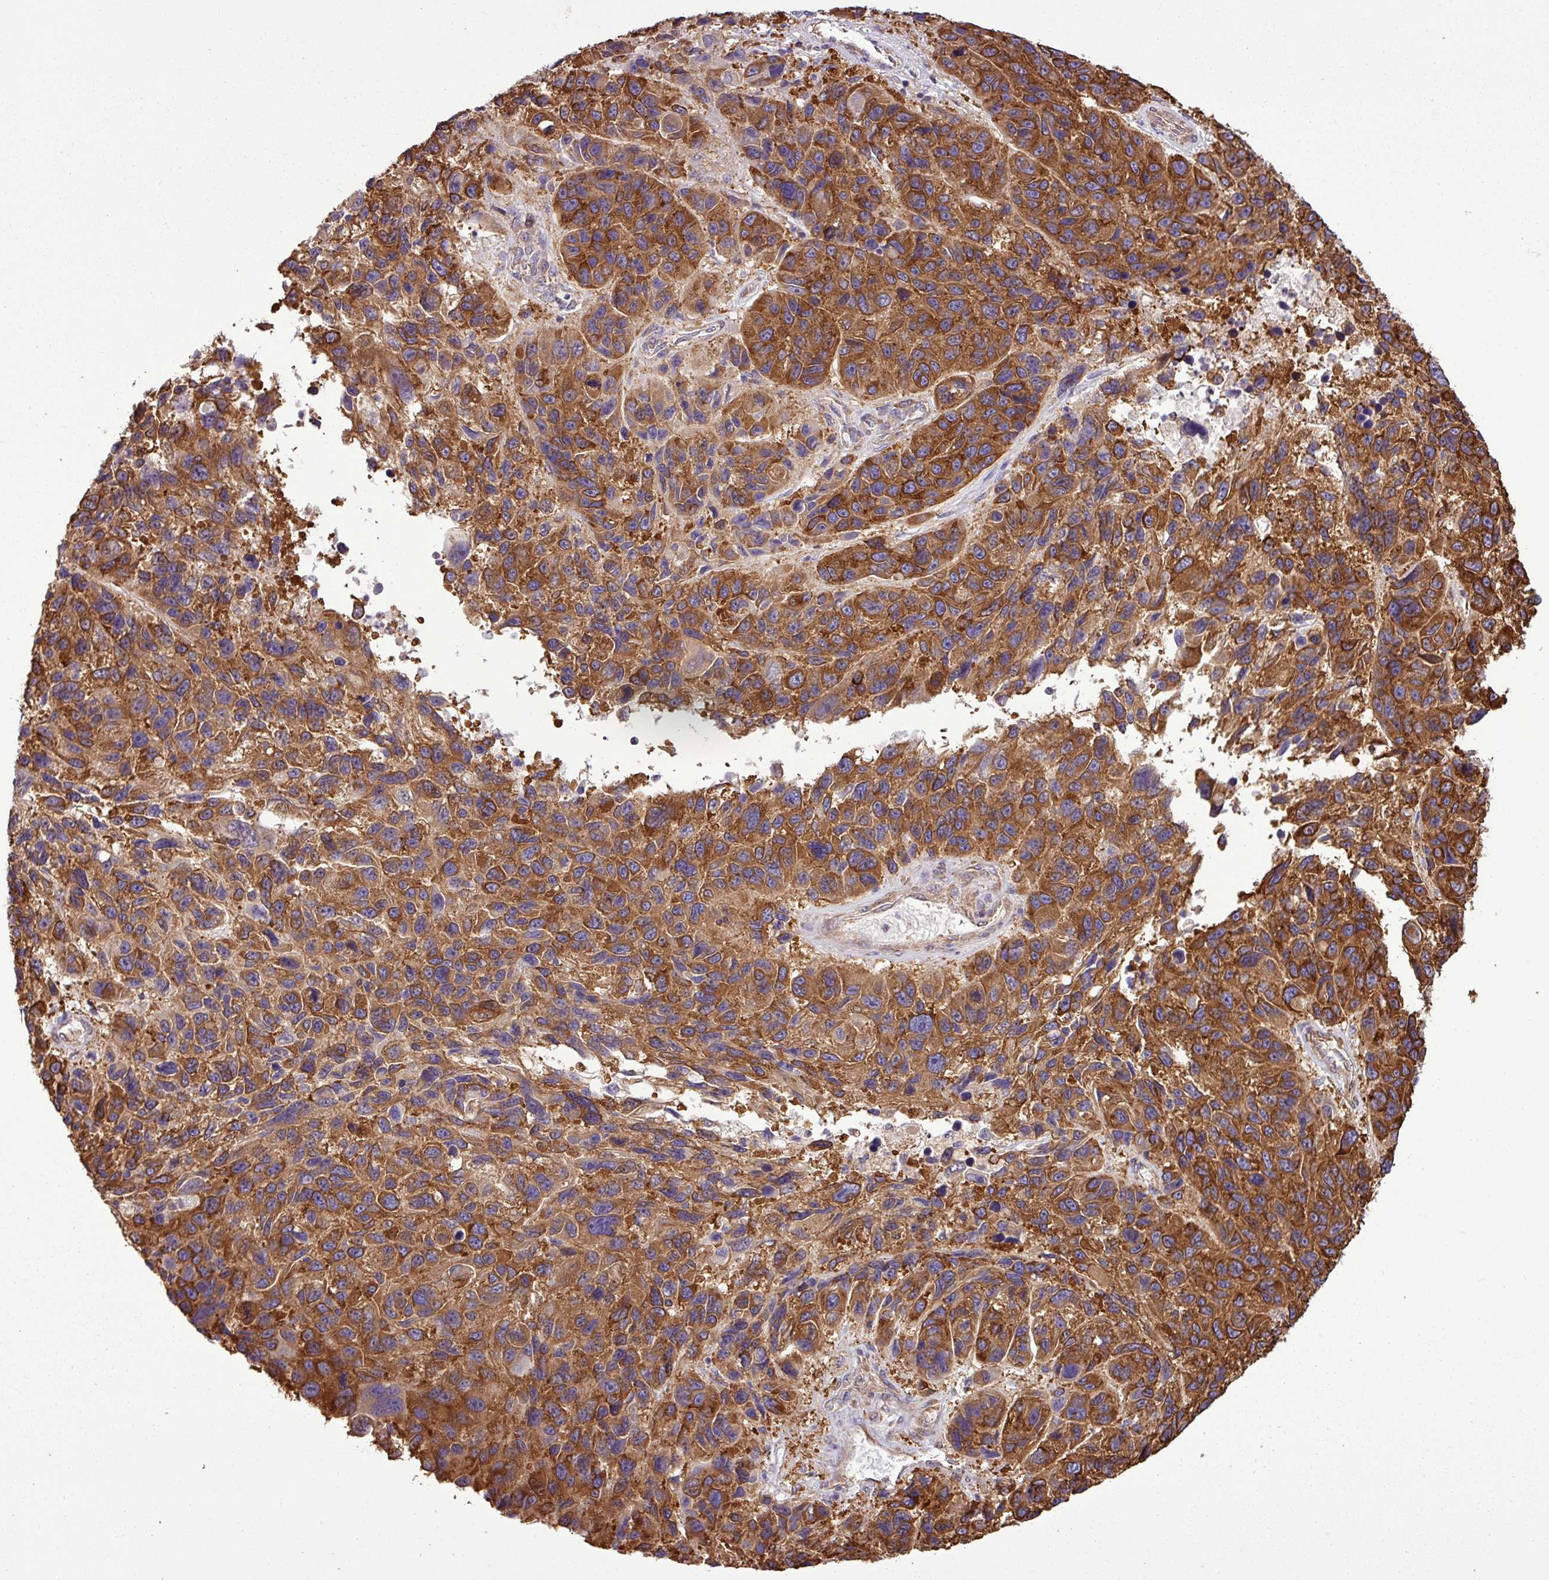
{"staining": {"intensity": "strong", "quantity": ">75%", "location": "cytoplasmic/membranous"}, "tissue": "melanoma", "cell_type": "Tumor cells", "image_type": "cancer", "snomed": [{"axis": "morphology", "description": "Malignant melanoma, NOS"}, {"axis": "topography", "description": "Skin"}], "caption": "Immunohistochemistry of human malignant melanoma exhibits high levels of strong cytoplasmic/membranous expression in about >75% of tumor cells. (DAB (3,3'-diaminobenzidine) IHC with brightfield microscopy, high magnification).", "gene": "PACSIN2", "patient": {"sex": "male", "age": 53}}